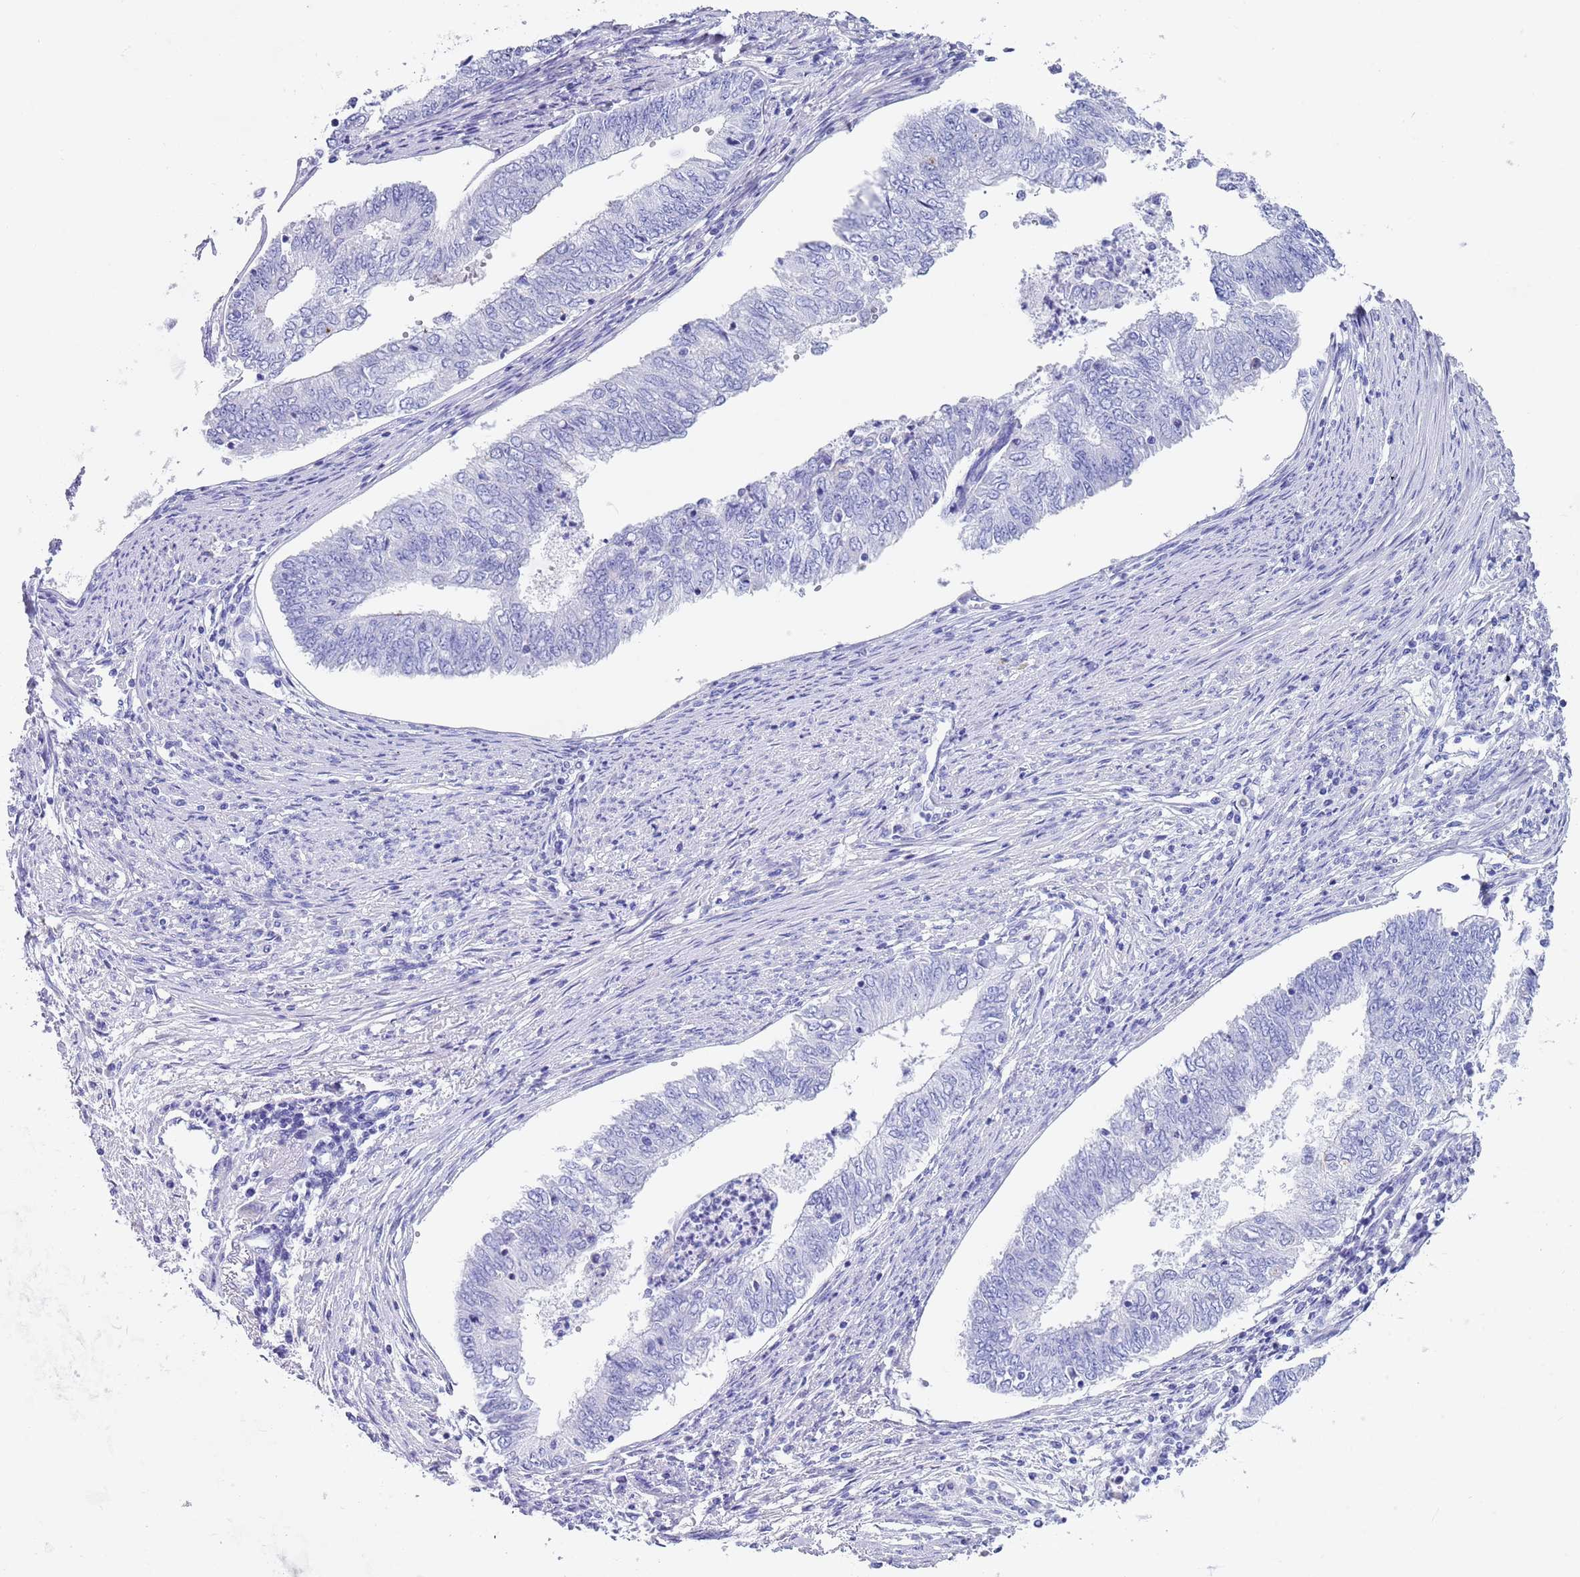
{"staining": {"intensity": "negative", "quantity": "none", "location": "none"}, "tissue": "endometrial cancer", "cell_type": "Tumor cells", "image_type": "cancer", "snomed": [{"axis": "morphology", "description": "Adenocarcinoma, NOS"}, {"axis": "topography", "description": "Endometrium"}], "caption": "High magnification brightfield microscopy of endometrial adenocarcinoma stained with DAB (brown) and counterstained with hematoxylin (blue): tumor cells show no significant positivity.", "gene": "CPXM2", "patient": {"sex": "female", "age": 68}}